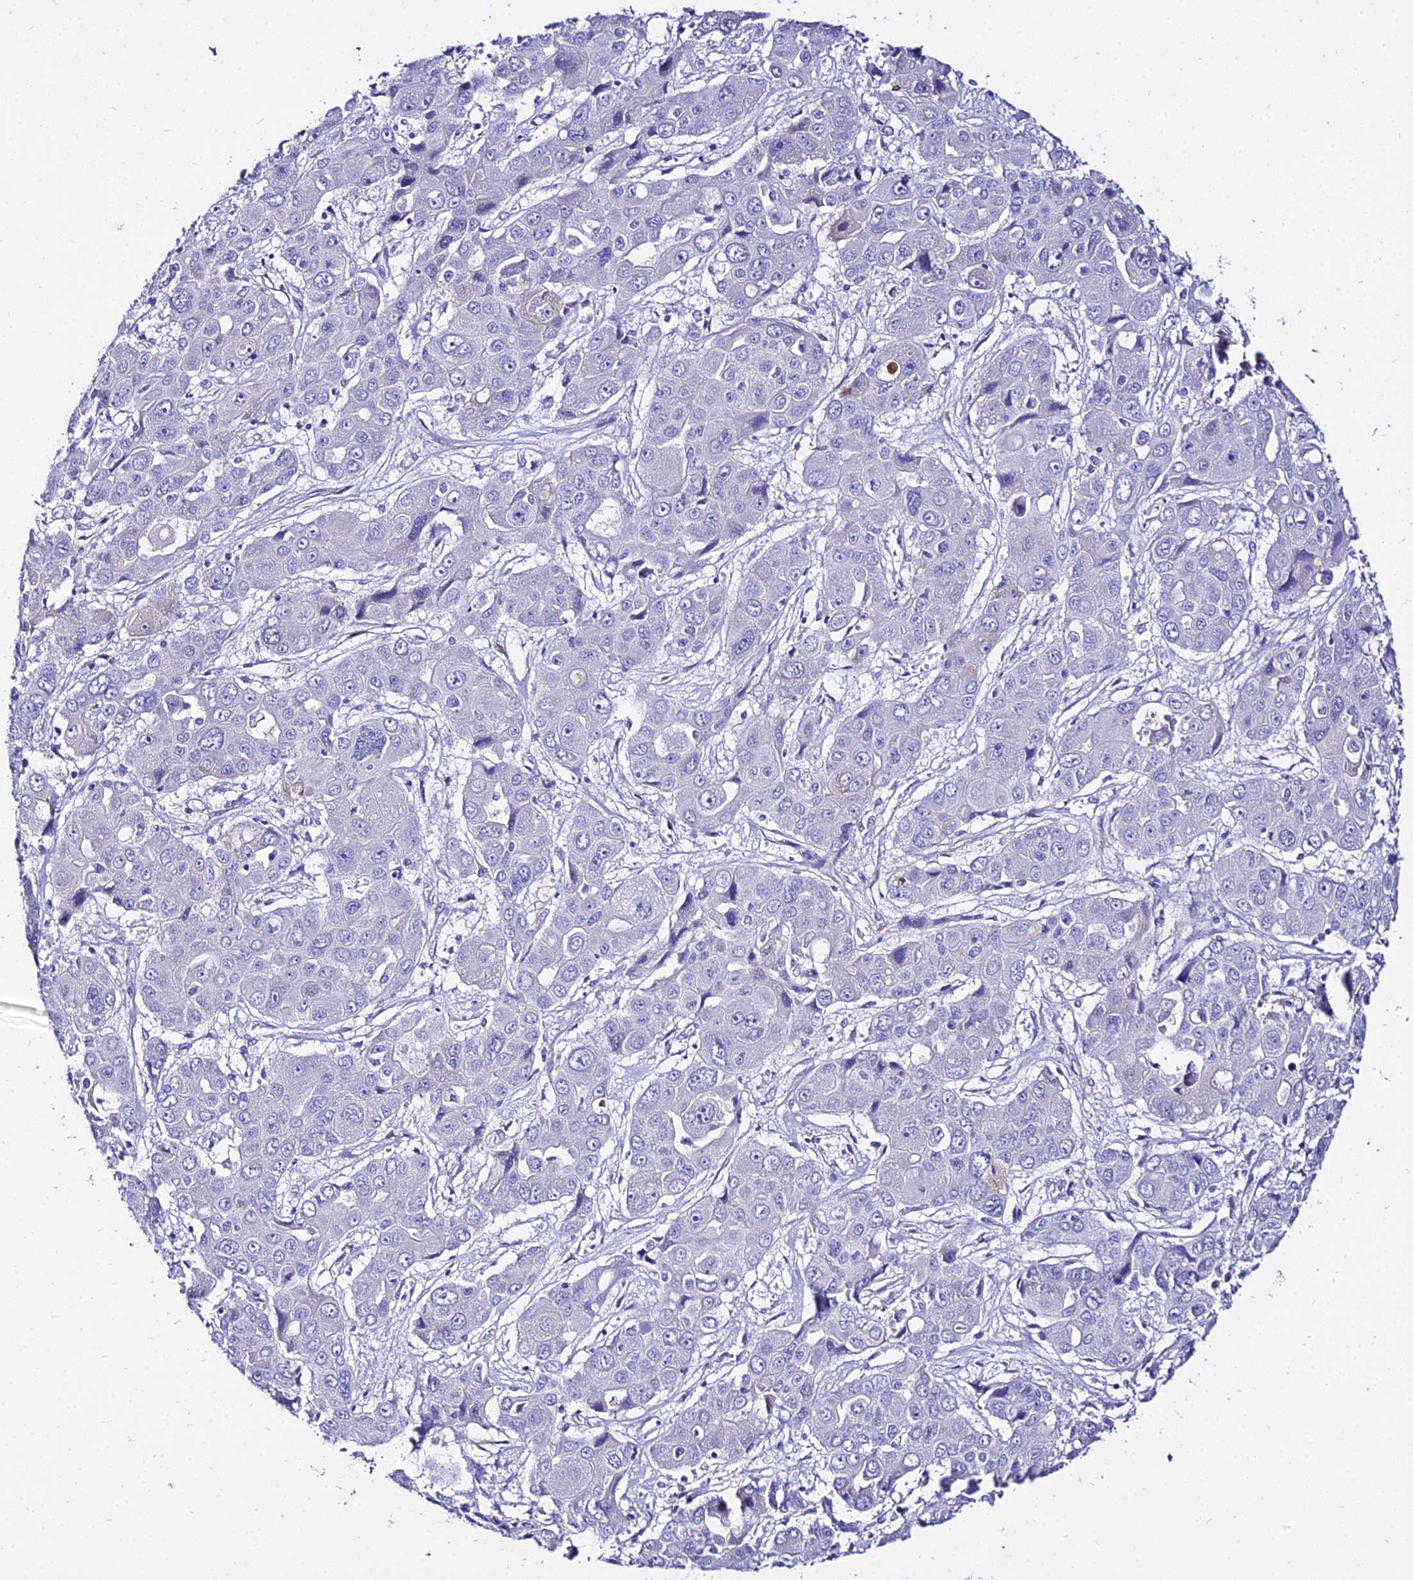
{"staining": {"intensity": "negative", "quantity": "none", "location": "none"}, "tissue": "liver cancer", "cell_type": "Tumor cells", "image_type": "cancer", "snomed": [{"axis": "morphology", "description": "Cholangiocarcinoma"}, {"axis": "topography", "description": "Liver"}], "caption": "Tumor cells are negative for protein expression in human liver cancer. (Stains: DAB immunohistochemistry (IHC) with hematoxylin counter stain, Microscopy: brightfield microscopy at high magnification).", "gene": "TUBA3D", "patient": {"sex": "male", "age": 67}}